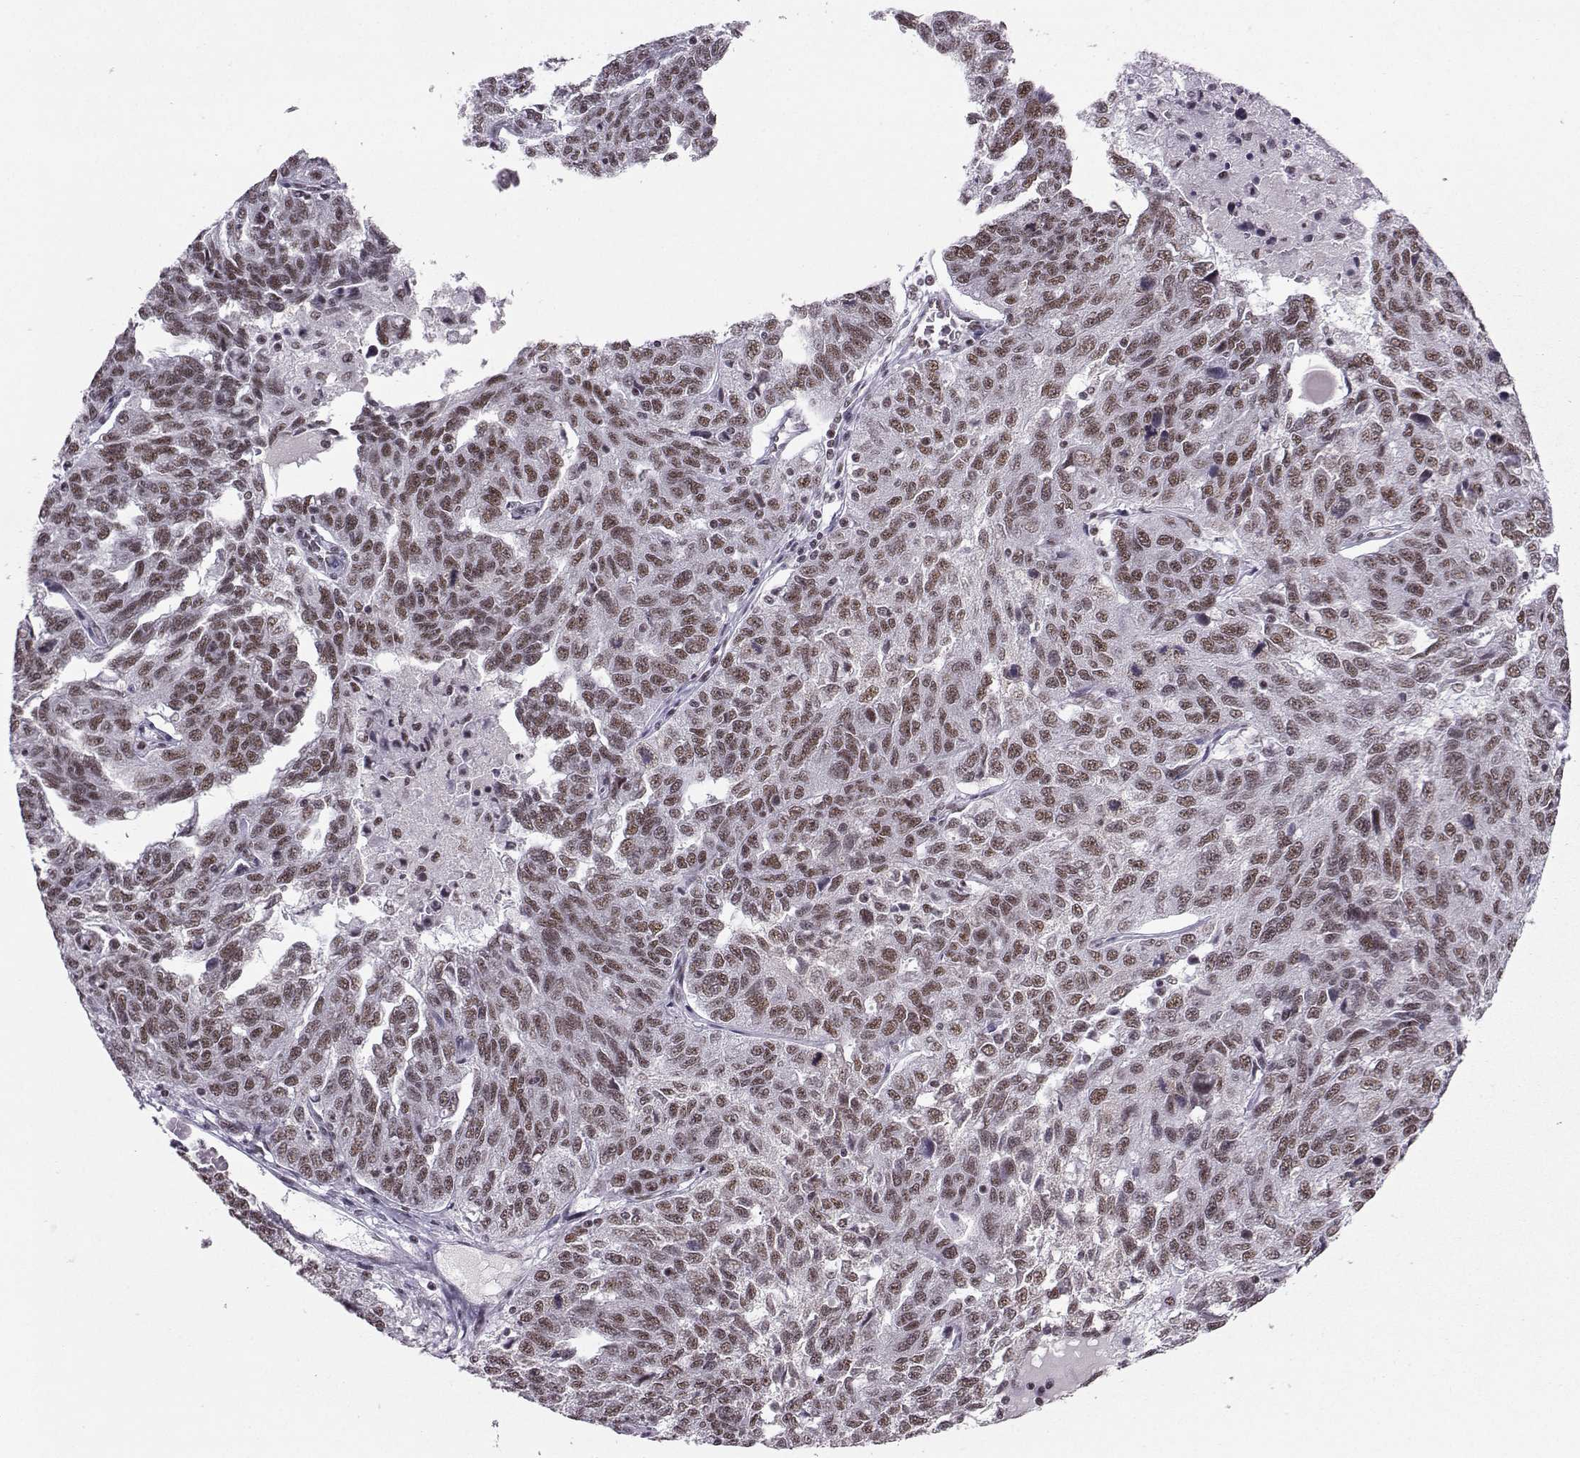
{"staining": {"intensity": "weak", "quantity": "25%-75%", "location": "nuclear"}, "tissue": "ovarian cancer", "cell_type": "Tumor cells", "image_type": "cancer", "snomed": [{"axis": "morphology", "description": "Cystadenocarcinoma, serous, NOS"}, {"axis": "topography", "description": "Ovary"}], "caption": "This micrograph demonstrates immunohistochemistry staining of ovarian serous cystadenocarcinoma, with low weak nuclear expression in about 25%-75% of tumor cells.", "gene": "SNRPB2", "patient": {"sex": "female", "age": 71}}